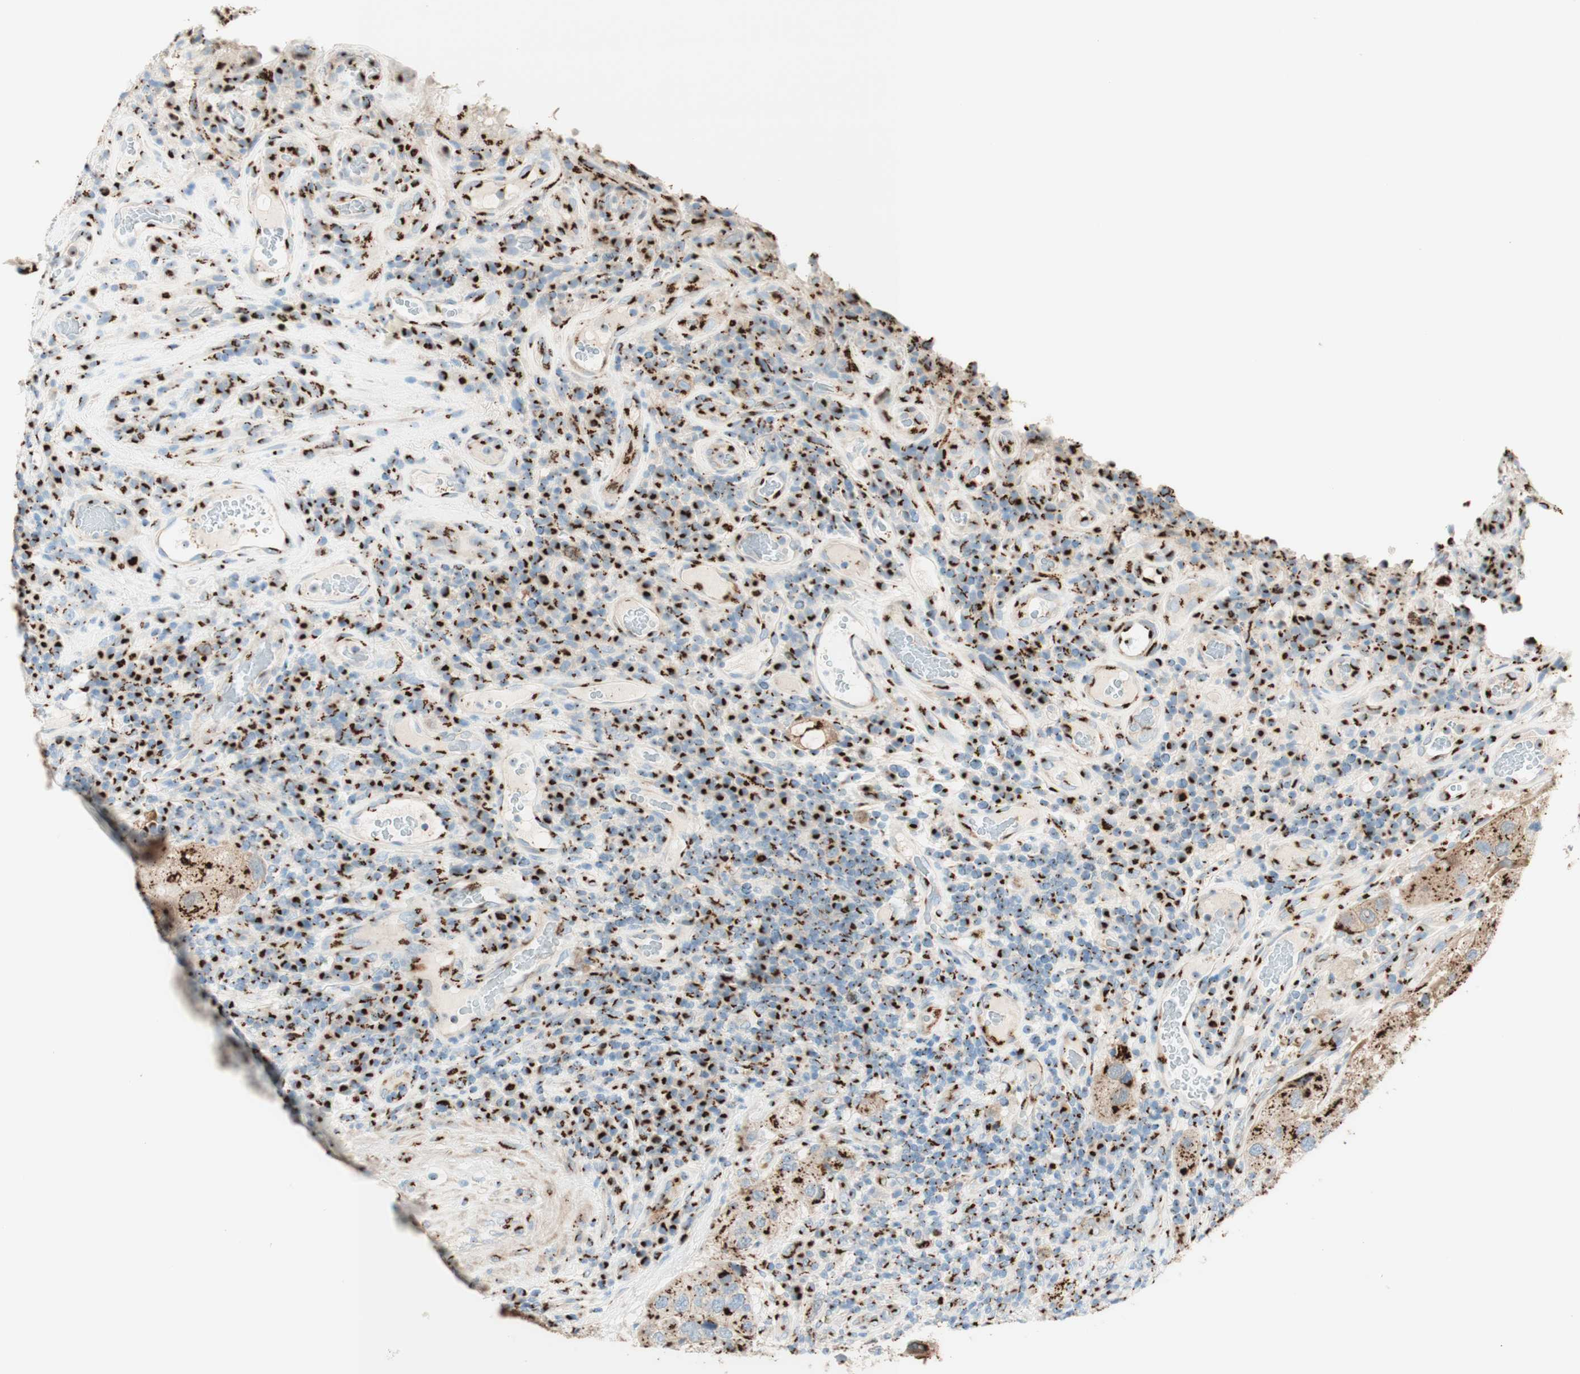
{"staining": {"intensity": "strong", "quantity": ">75%", "location": "cytoplasmic/membranous"}, "tissue": "urothelial cancer", "cell_type": "Tumor cells", "image_type": "cancer", "snomed": [{"axis": "morphology", "description": "Urothelial carcinoma, High grade"}, {"axis": "topography", "description": "Urinary bladder"}], "caption": "Immunohistochemical staining of urothelial carcinoma (high-grade) shows strong cytoplasmic/membranous protein positivity in approximately >75% of tumor cells. The staining was performed using DAB to visualize the protein expression in brown, while the nuclei were stained in blue with hematoxylin (Magnification: 20x).", "gene": "GOLGB1", "patient": {"sex": "female", "age": 64}}